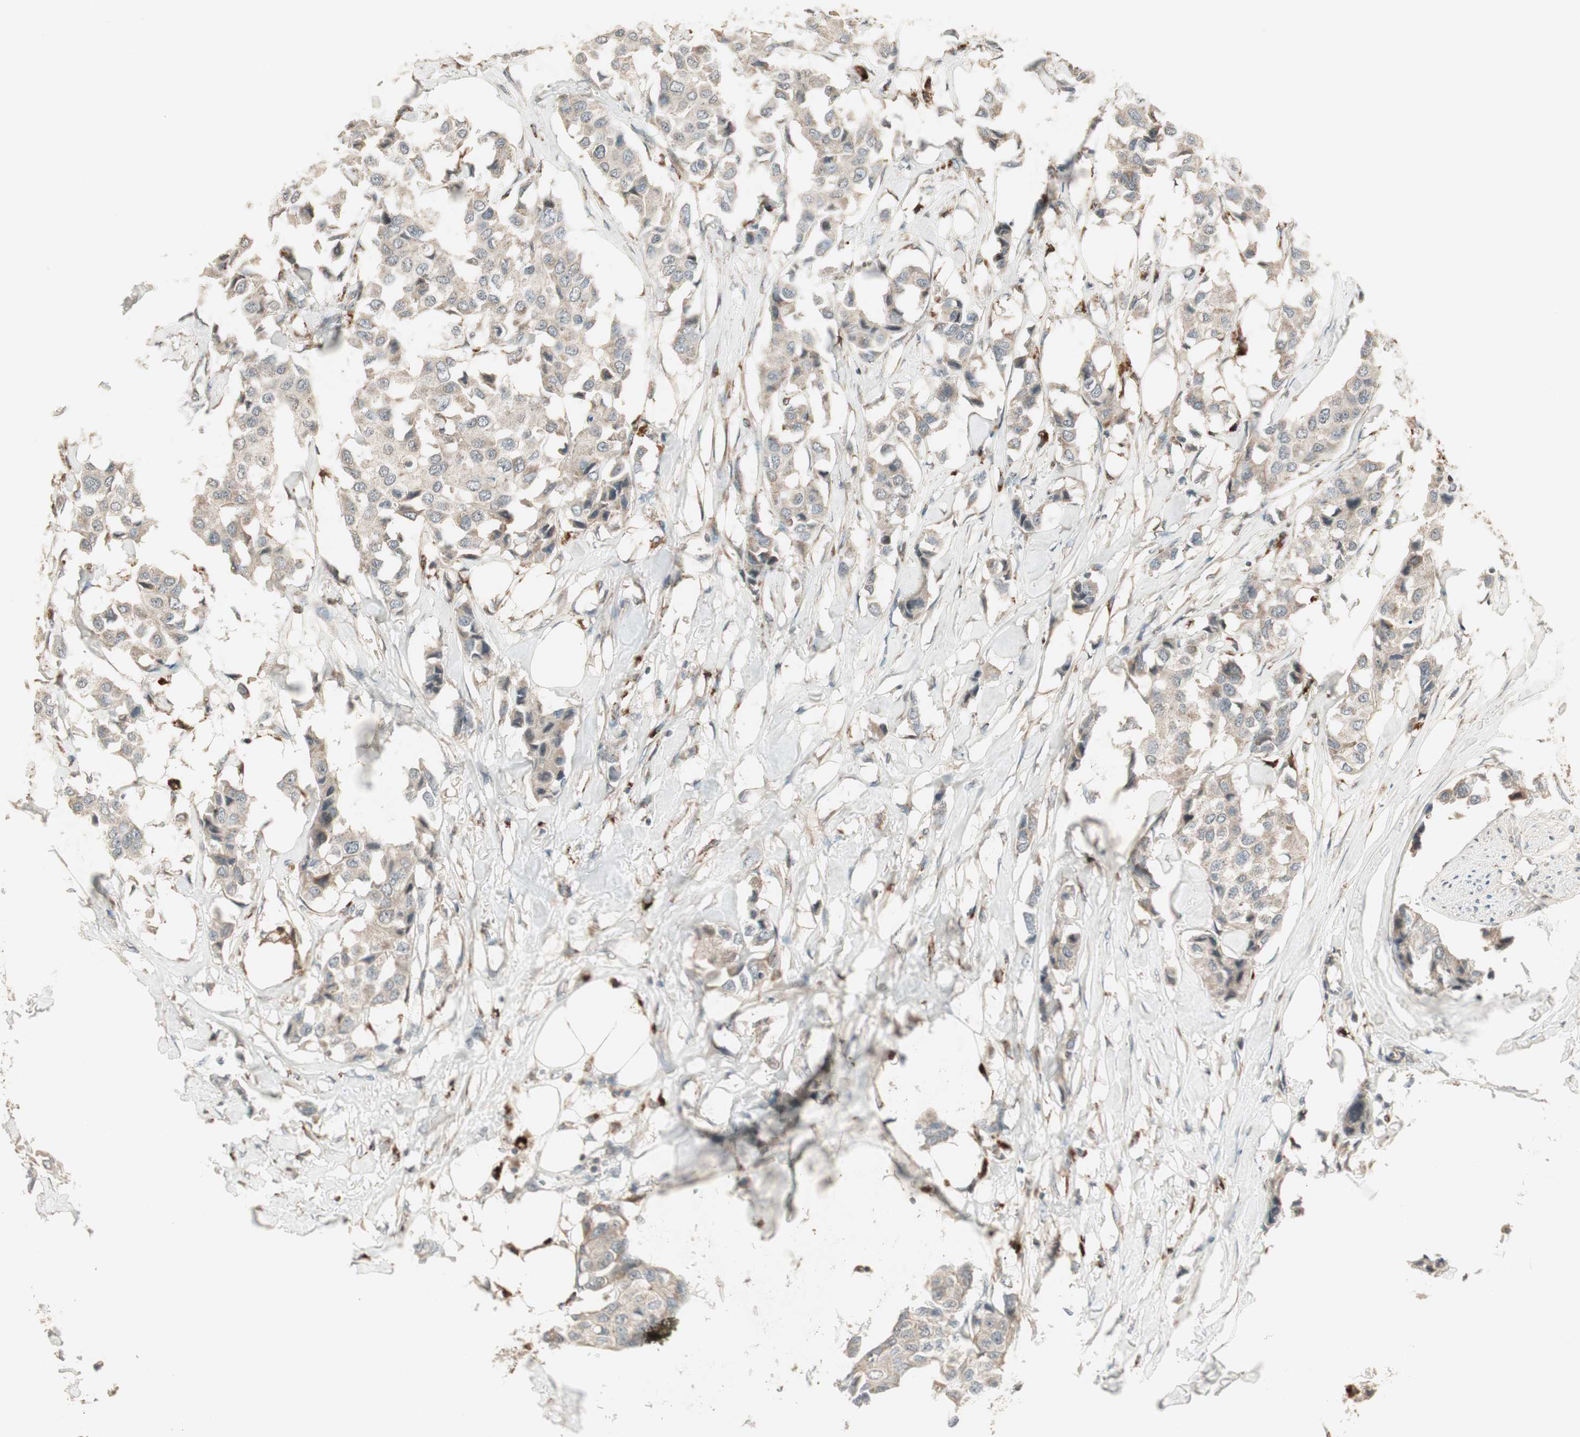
{"staining": {"intensity": "negative", "quantity": "none", "location": "none"}, "tissue": "breast cancer", "cell_type": "Tumor cells", "image_type": "cancer", "snomed": [{"axis": "morphology", "description": "Duct carcinoma"}, {"axis": "topography", "description": "Breast"}], "caption": "Protein analysis of infiltrating ductal carcinoma (breast) shows no significant staining in tumor cells.", "gene": "SFRP1", "patient": {"sex": "female", "age": 80}}